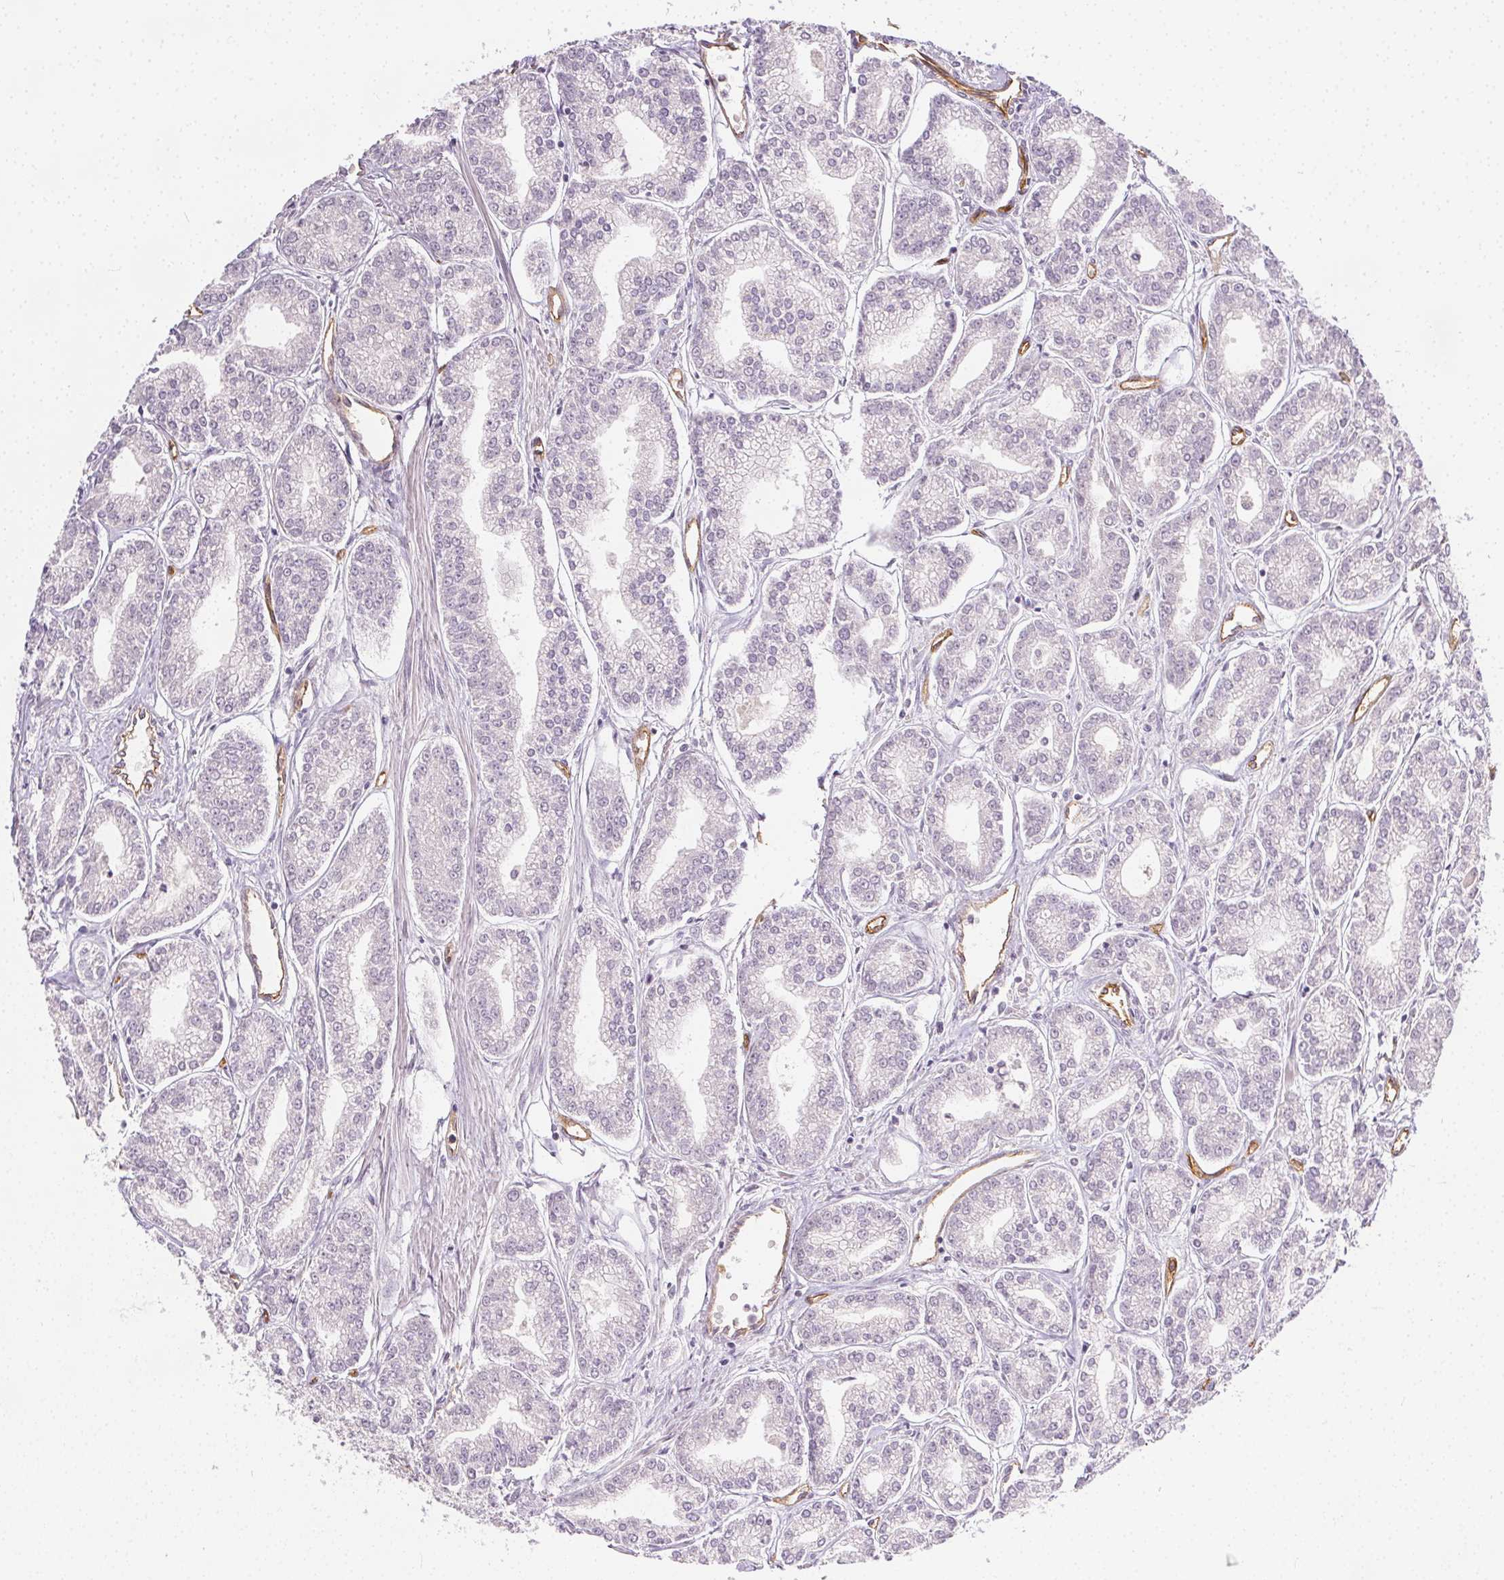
{"staining": {"intensity": "negative", "quantity": "none", "location": "none"}, "tissue": "prostate cancer", "cell_type": "Tumor cells", "image_type": "cancer", "snomed": [{"axis": "morphology", "description": "Adenocarcinoma, NOS"}, {"axis": "topography", "description": "Prostate"}], "caption": "A micrograph of human prostate cancer is negative for staining in tumor cells. The staining is performed using DAB (3,3'-diaminobenzidine) brown chromogen with nuclei counter-stained in using hematoxylin.", "gene": "PODXL", "patient": {"sex": "male", "age": 71}}